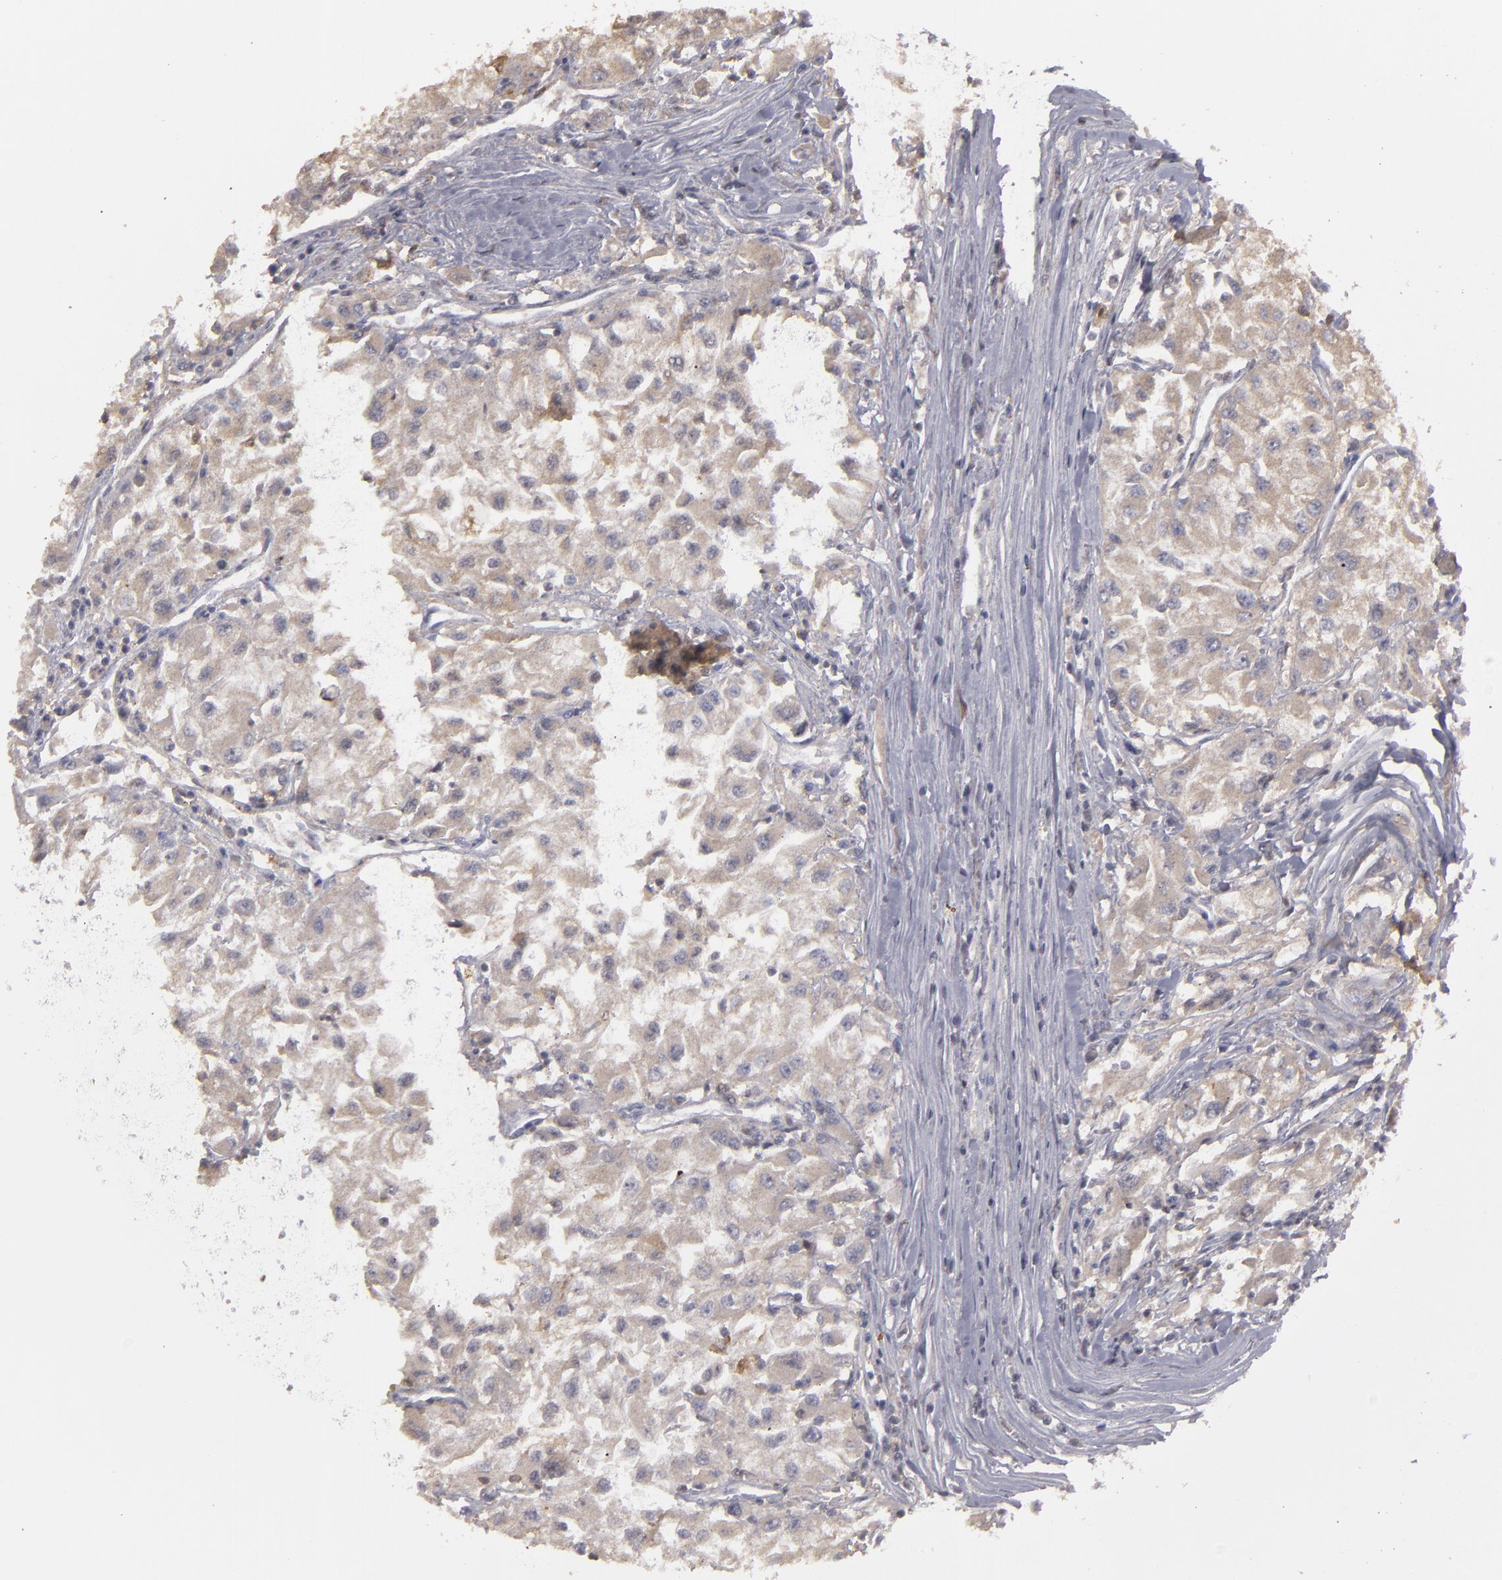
{"staining": {"intensity": "weak", "quantity": "25%-75%", "location": "cytoplasmic/membranous"}, "tissue": "renal cancer", "cell_type": "Tumor cells", "image_type": "cancer", "snomed": [{"axis": "morphology", "description": "Adenocarcinoma, NOS"}, {"axis": "topography", "description": "Kidney"}], "caption": "Immunohistochemistry photomicrograph of neoplastic tissue: human renal cancer stained using immunohistochemistry displays low levels of weak protein expression localized specifically in the cytoplasmic/membranous of tumor cells, appearing as a cytoplasmic/membranous brown color.", "gene": "SEMA3G", "patient": {"sex": "male", "age": 59}}